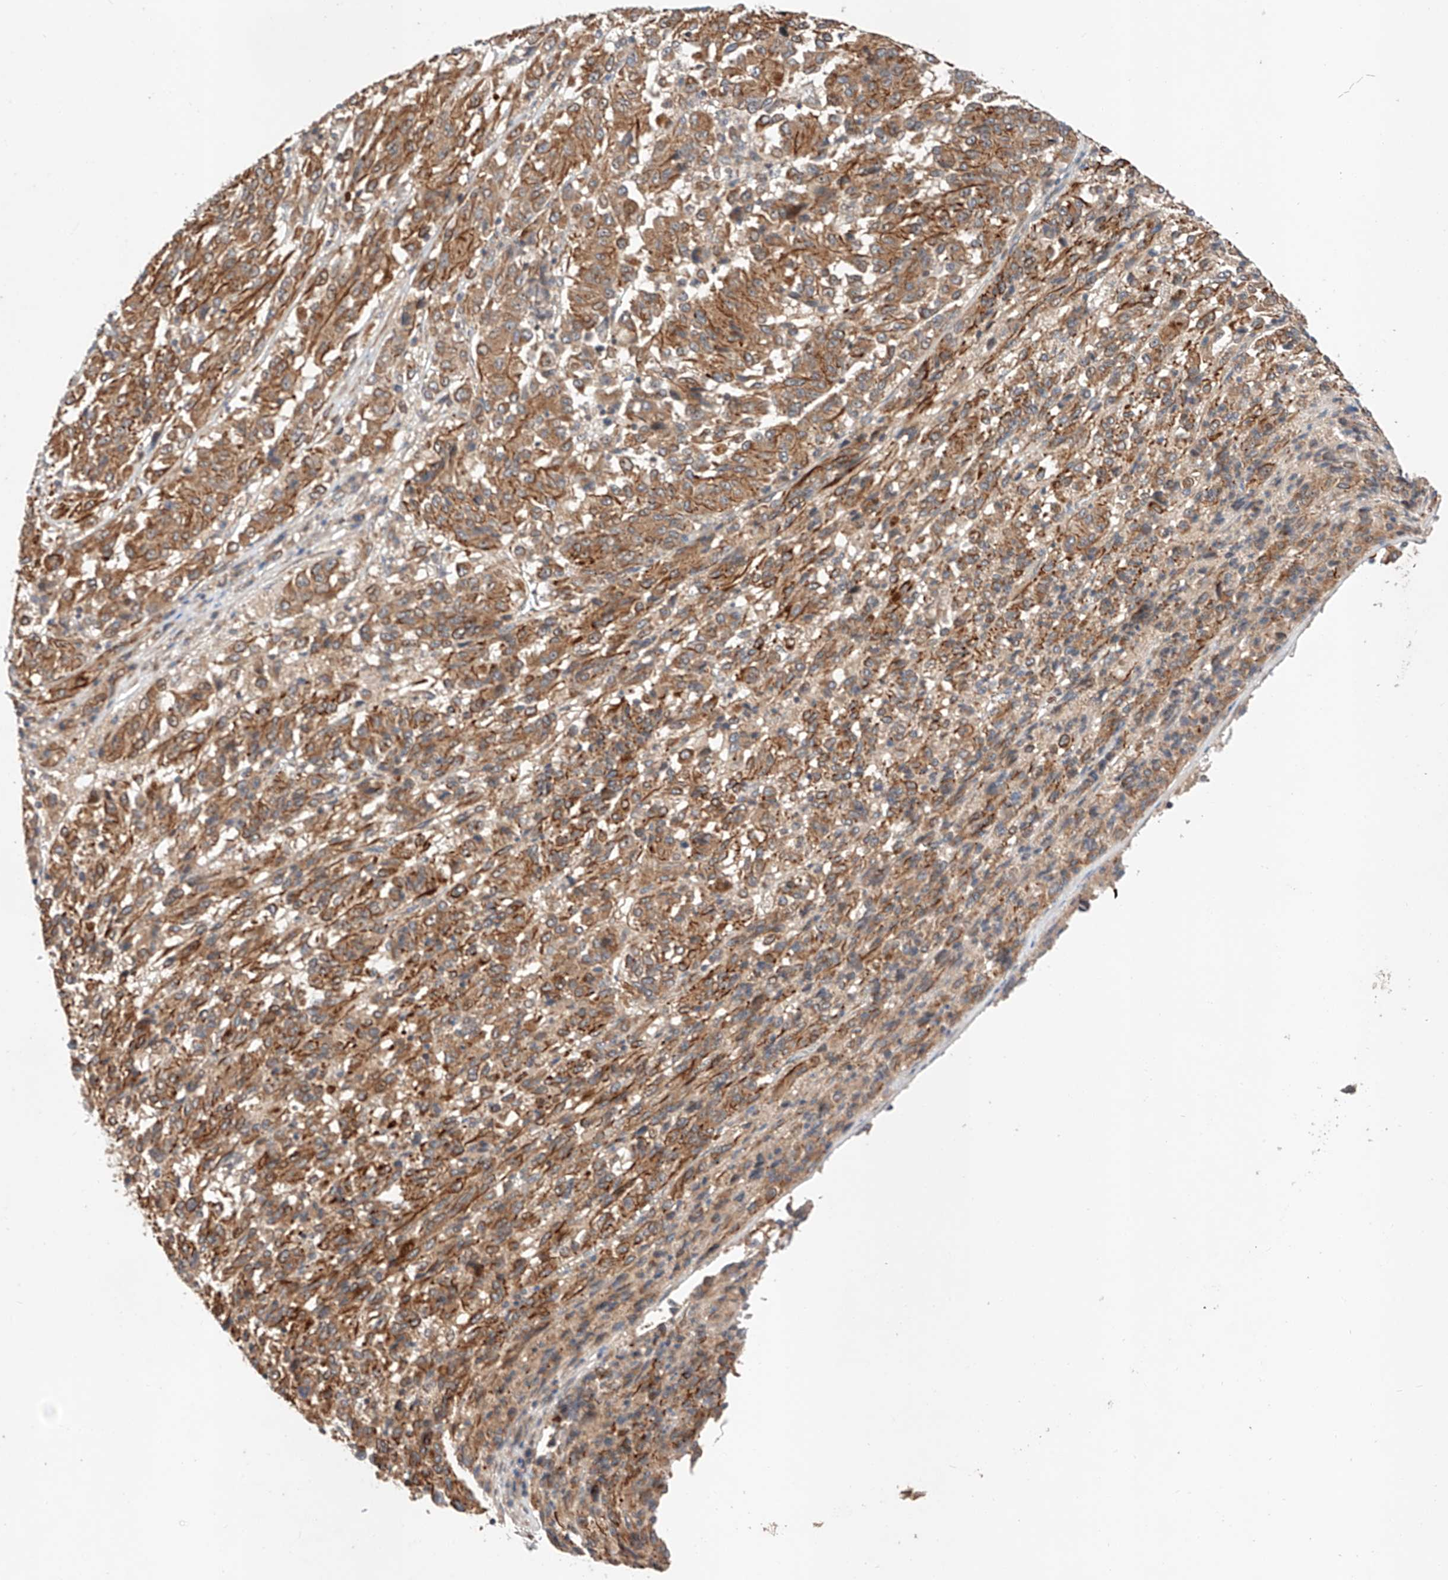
{"staining": {"intensity": "moderate", "quantity": ">75%", "location": "cytoplasmic/membranous"}, "tissue": "melanoma", "cell_type": "Tumor cells", "image_type": "cancer", "snomed": [{"axis": "morphology", "description": "Malignant melanoma, Metastatic site"}, {"axis": "topography", "description": "Lung"}], "caption": "Immunohistochemistry (IHC) (DAB) staining of malignant melanoma (metastatic site) exhibits moderate cytoplasmic/membranous protein positivity in about >75% of tumor cells.", "gene": "RAB23", "patient": {"sex": "male", "age": 64}}